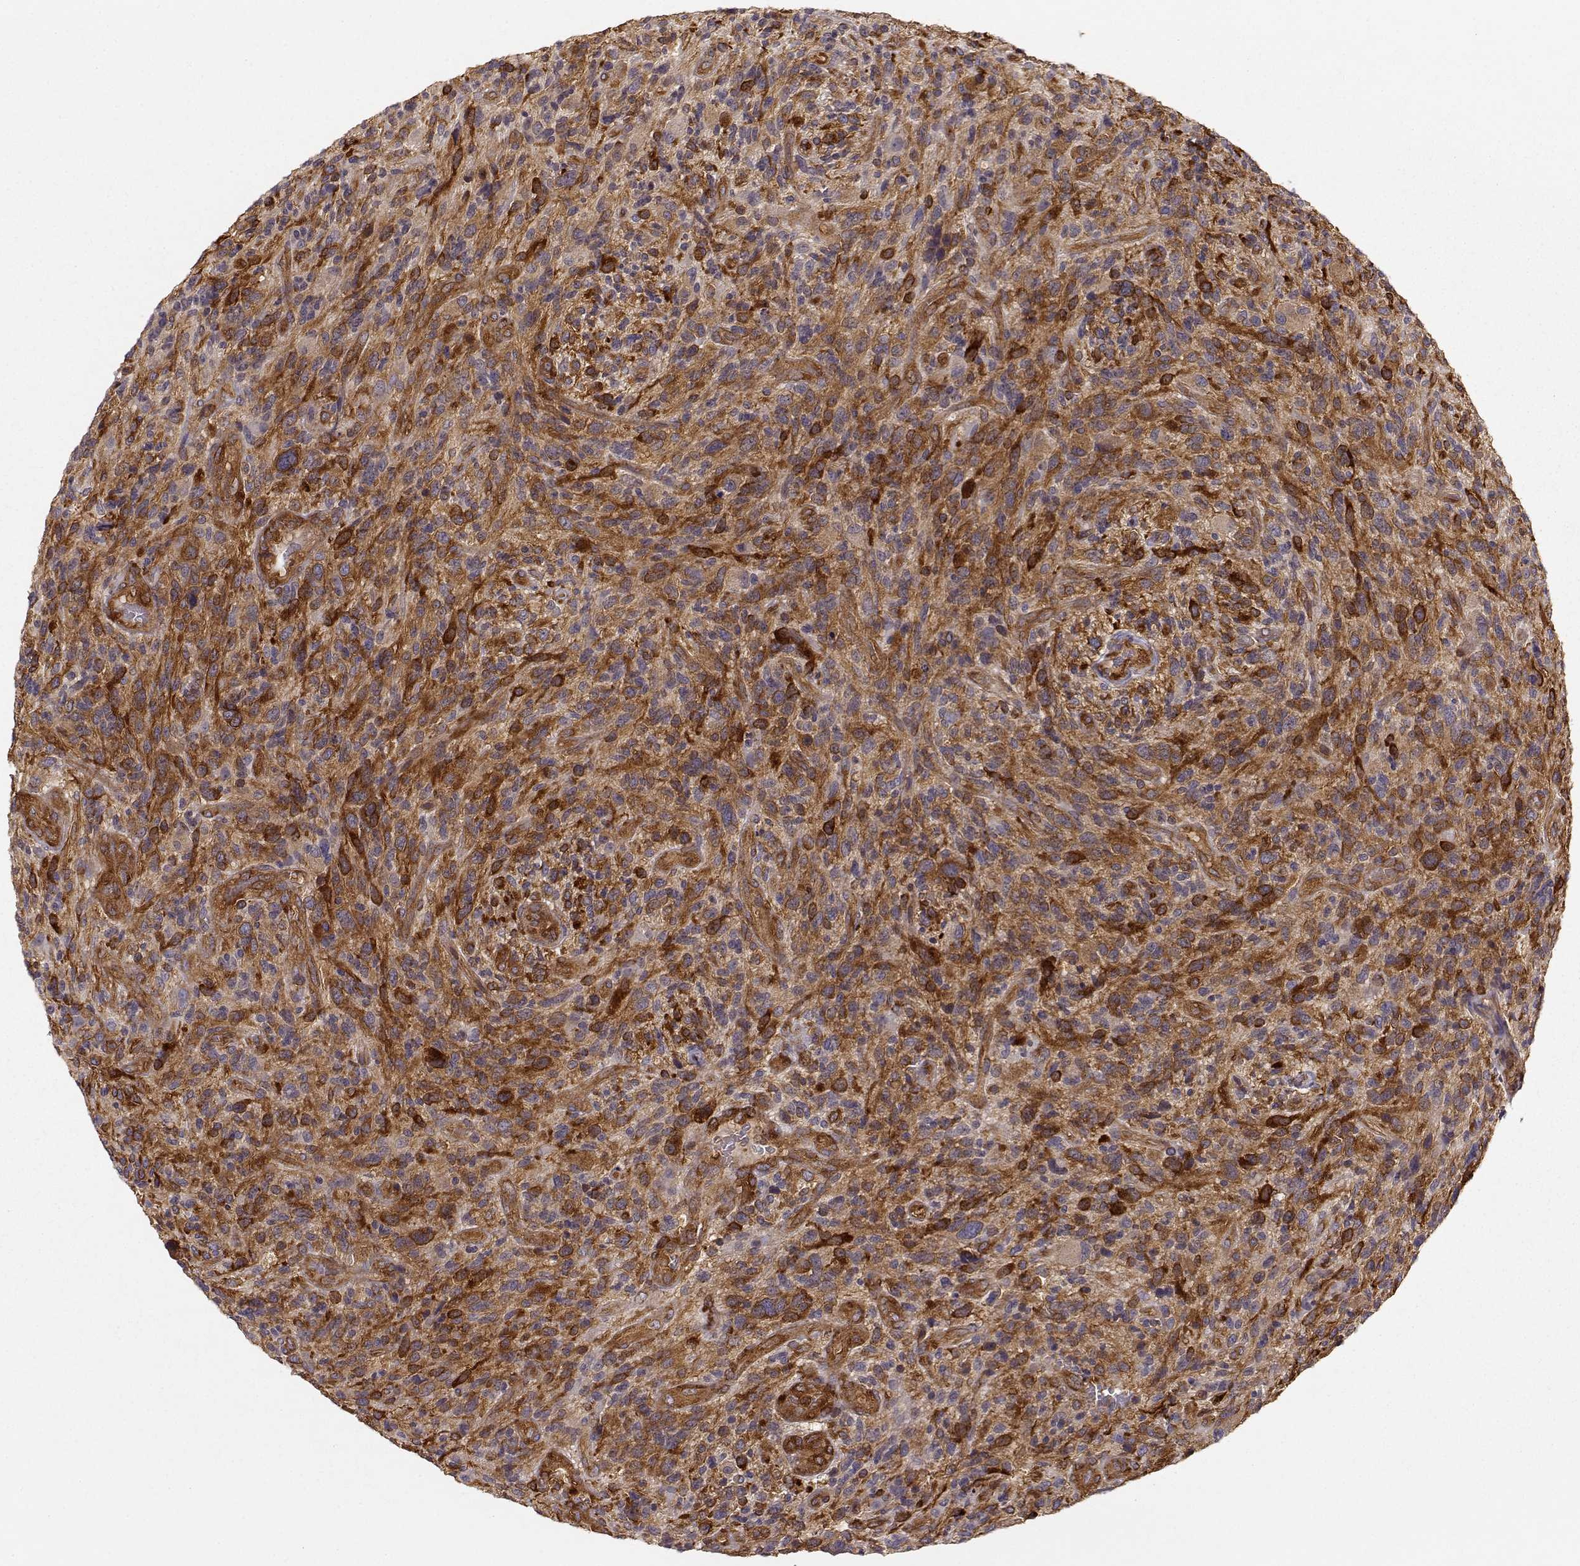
{"staining": {"intensity": "strong", "quantity": "25%-75%", "location": "cytoplasmic/membranous"}, "tissue": "glioma", "cell_type": "Tumor cells", "image_type": "cancer", "snomed": [{"axis": "morphology", "description": "Glioma, malignant, High grade"}, {"axis": "topography", "description": "Brain"}], "caption": "Immunohistochemical staining of human malignant glioma (high-grade) exhibits high levels of strong cytoplasmic/membranous protein expression in about 25%-75% of tumor cells.", "gene": "ARHGEF2", "patient": {"sex": "male", "age": 47}}